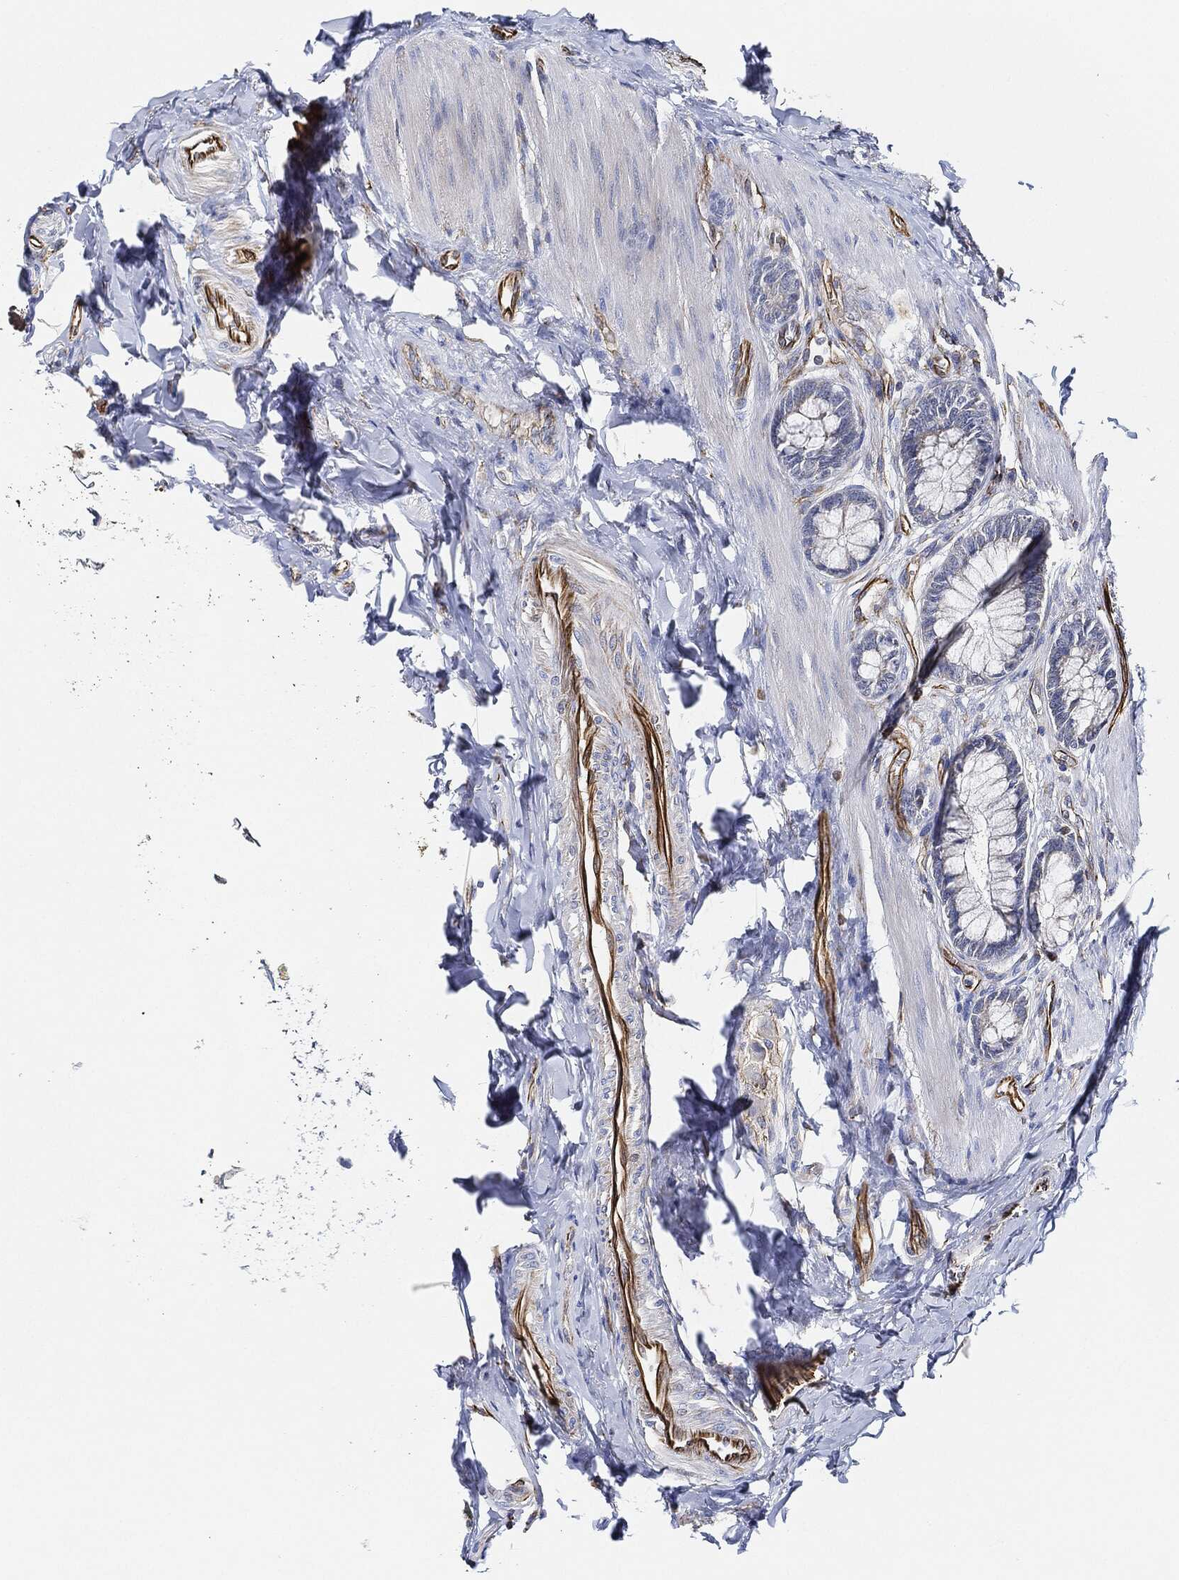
{"staining": {"intensity": "strong", "quantity": ">75%", "location": "cytoplasmic/membranous"}, "tissue": "colon", "cell_type": "Endothelial cells", "image_type": "normal", "snomed": [{"axis": "morphology", "description": "Normal tissue, NOS"}, {"axis": "topography", "description": "Colon"}], "caption": "Immunohistochemical staining of unremarkable colon displays >75% levels of strong cytoplasmic/membranous protein expression in approximately >75% of endothelial cells.", "gene": "THSD1", "patient": {"sex": "female", "age": 65}}